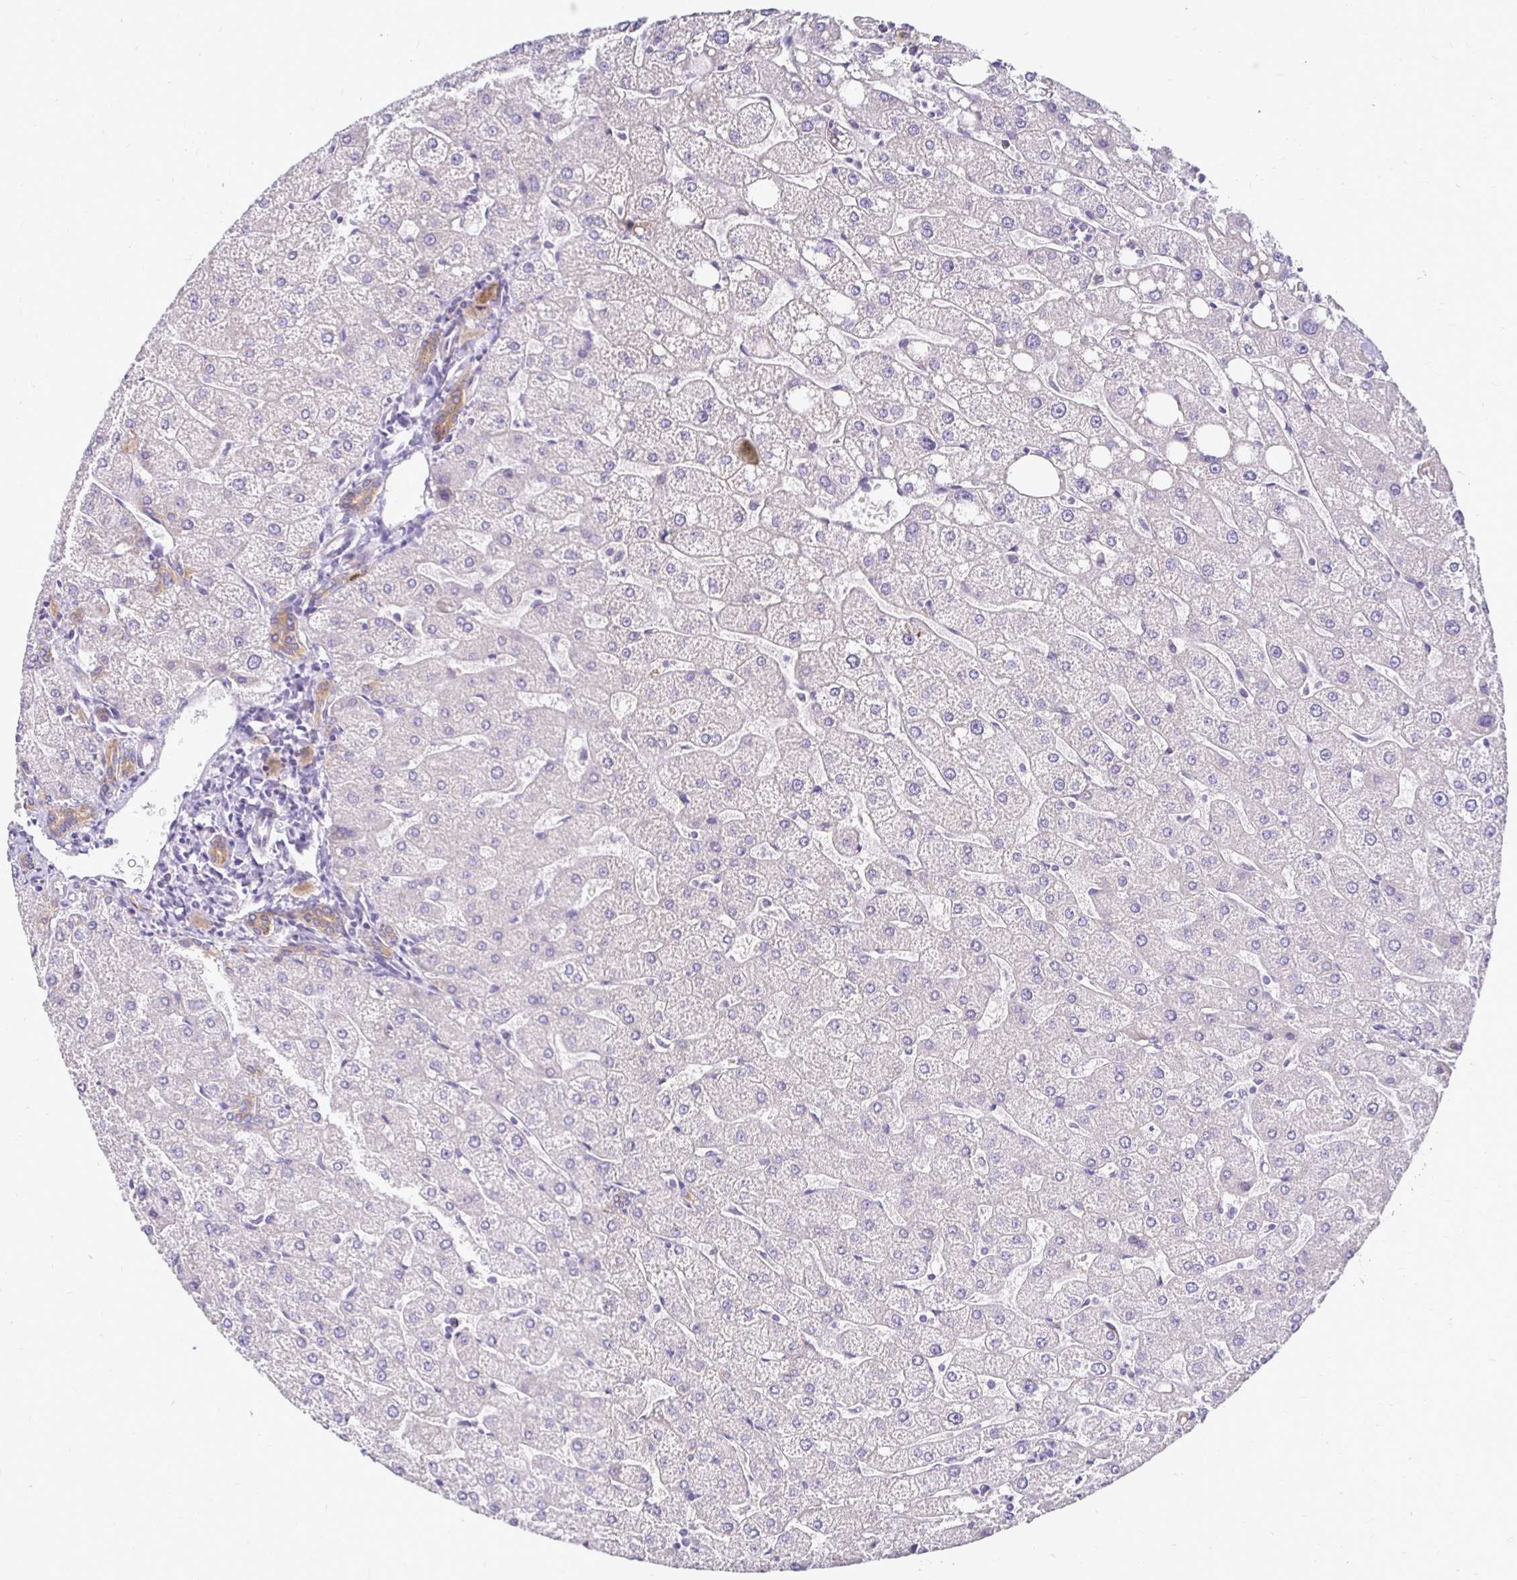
{"staining": {"intensity": "weak", "quantity": ">75%", "location": "cytoplasmic/membranous"}, "tissue": "liver", "cell_type": "Cholangiocytes", "image_type": "normal", "snomed": [{"axis": "morphology", "description": "Normal tissue, NOS"}, {"axis": "topography", "description": "Liver"}], "caption": "Immunohistochemical staining of normal liver shows low levels of weak cytoplasmic/membranous positivity in approximately >75% of cholangiocytes.", "gene": "AKAP6", "patient": {"sex": "male", "age": 67}}